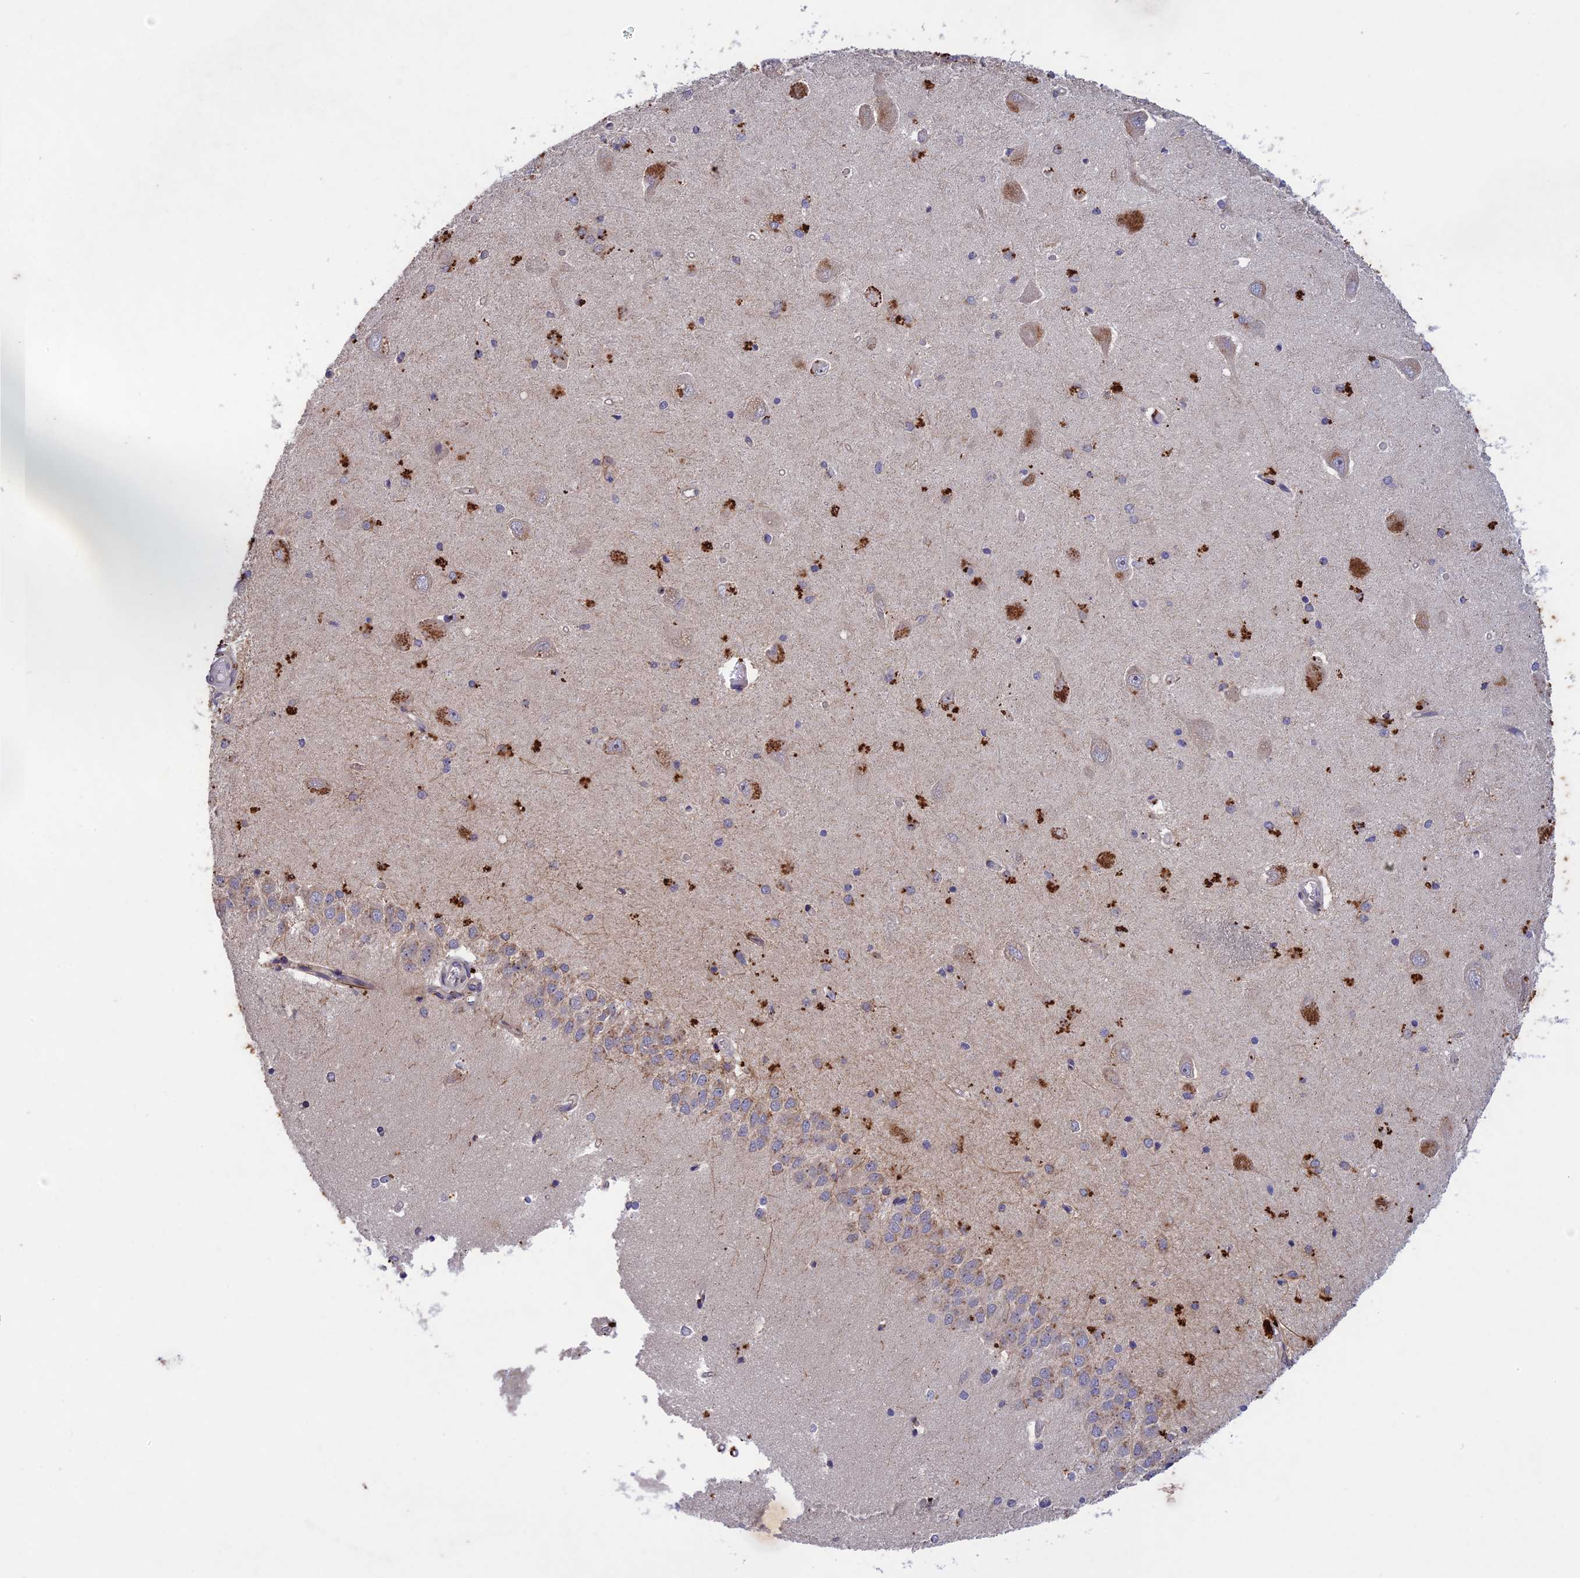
{"staining": {"intensity": "strong", "quantity": "<25%", "location": "cytoplasmic/membranous"}, "tissue": "hippocampus", "cell_type": "Glial cells", "image_type": "normal", "snomed": [{"axis": "morphology", "description": "Normal tissue, NOS"}, {"axis": "topography", "description": "Hippocampus"}], "caption": "About <25% of glial cells in benign hippocampus exhibit strong cytoplasmic/membranous protein positivity as visualized by brown immunohistochemical staining.", "gene": "ADO", "patient": {"sex": "male", "age": 45}}